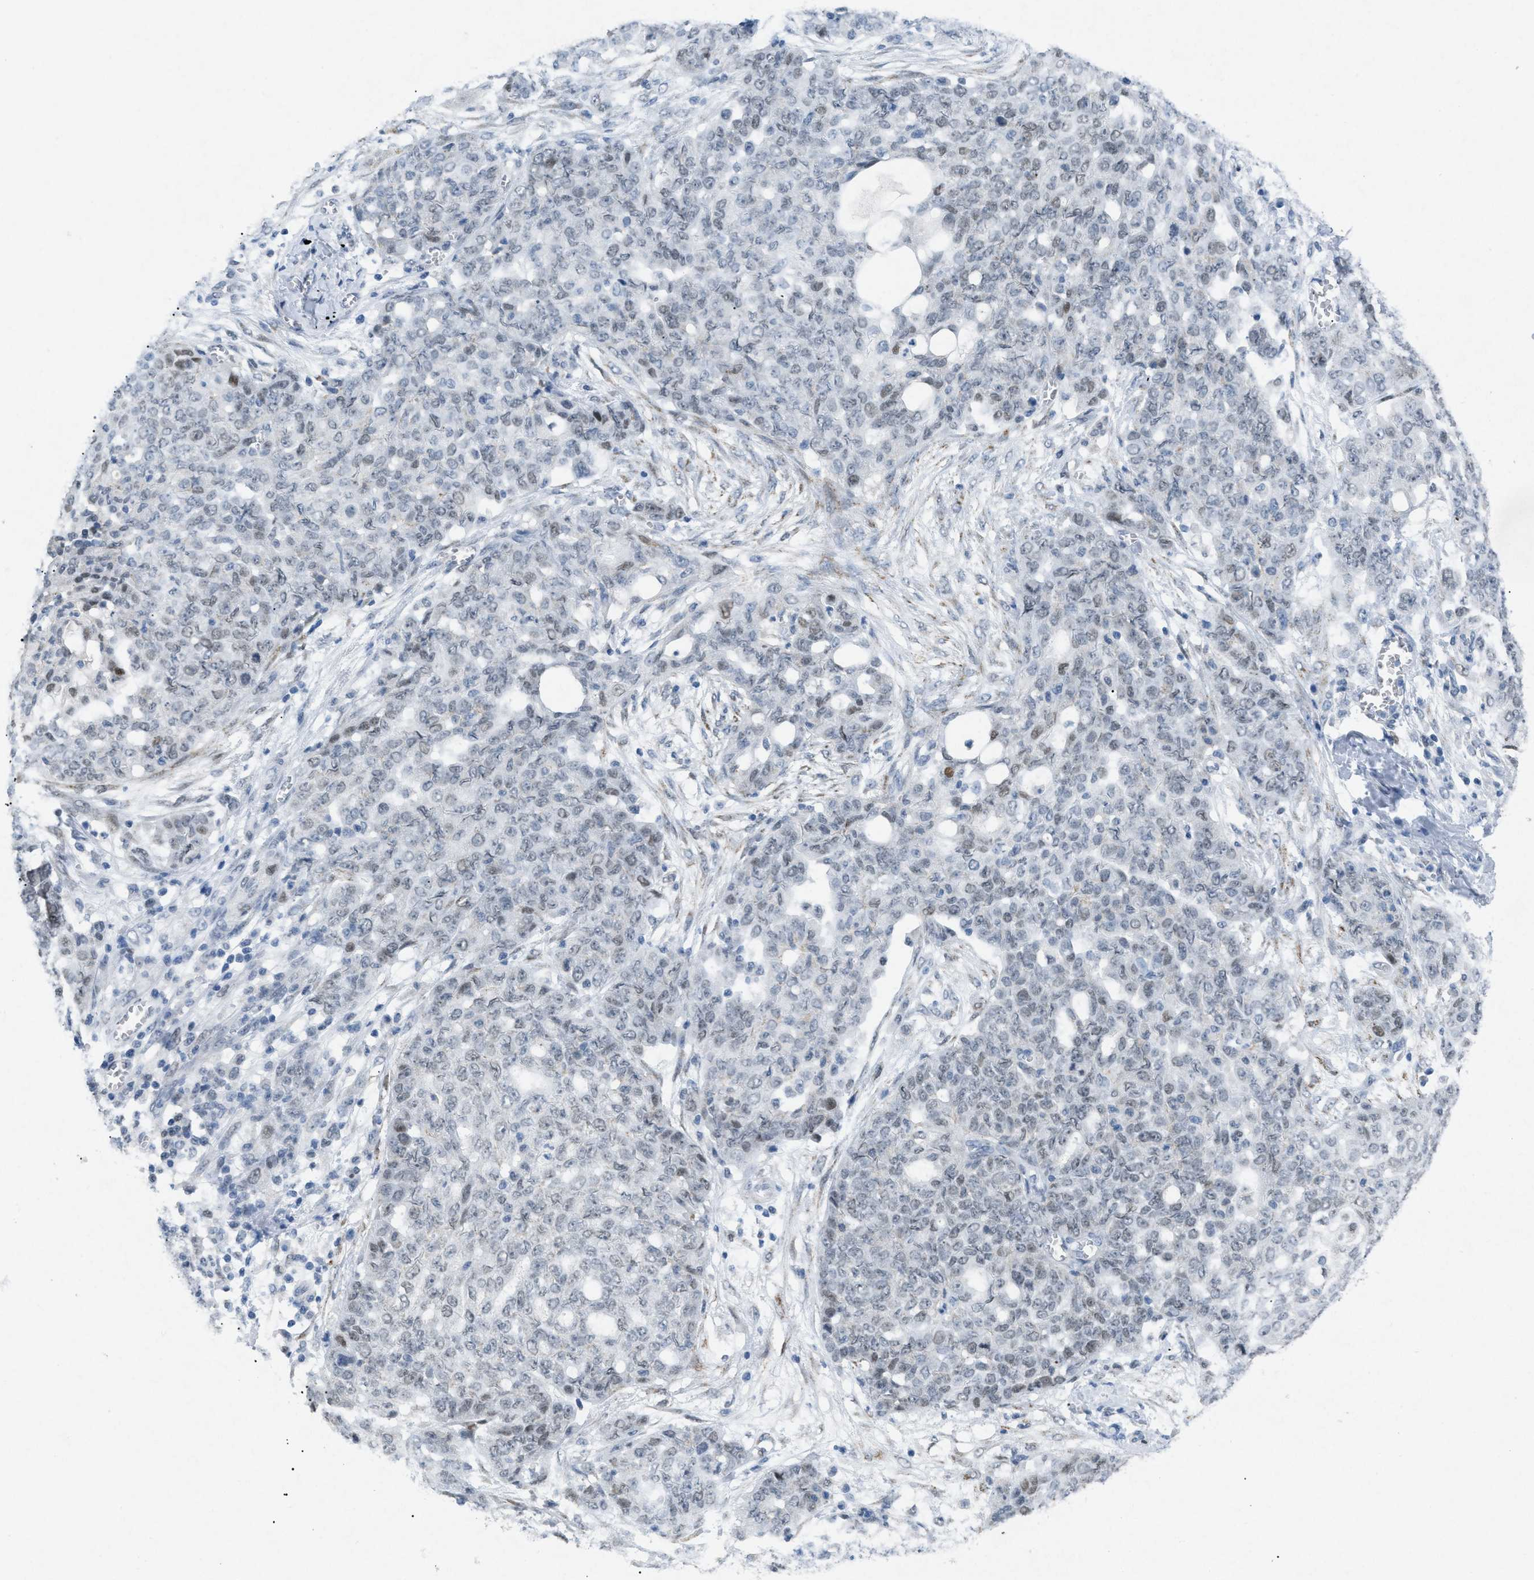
{"staining": {"intensity": "negative", "quantity": "none", "location": "none"}, "tissue": "ovarian cancer", "cell_type": "Tumor cells", "image_type": "cancer", "snomed": [{"axis": "morphology", "description": "Cystadenocarcinoma, serous, NOS"}, {"axis": "topography", "description": "Soft tissue"}, {"axis": "topography", "description": "Ovary"}], "caption": "A histopathology image of human ovarian cancer is negative for staining in tumor cells. Nuclei are stained in blue.", "gene": "TASOR", "patient": {"sex": "female", "age": 57}}